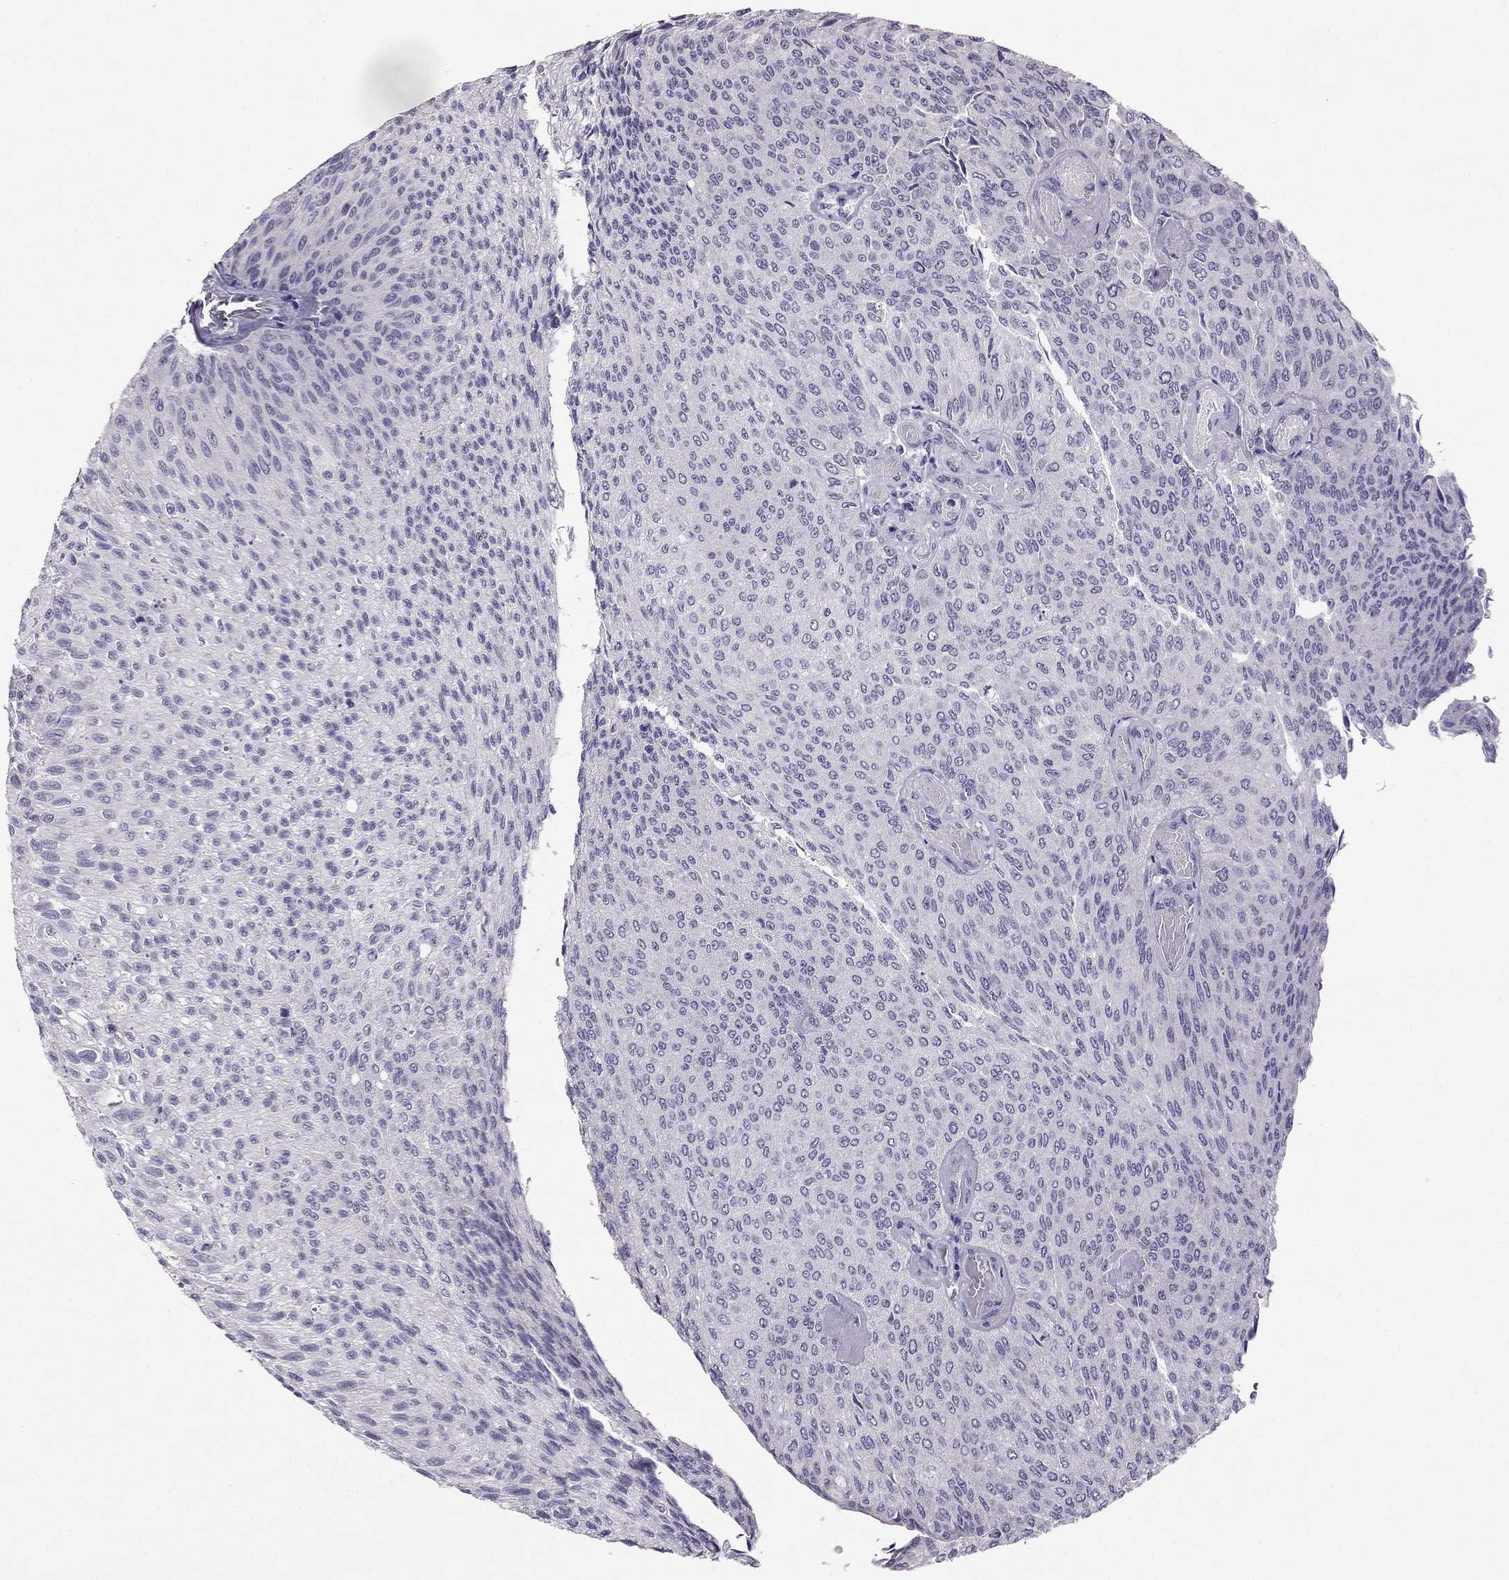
{"staining": {"intensity": "negative", "quantity": "none", "location": "none"}, "tissue": "urothelial cancer", "cell_type": "Tumor cells", "image_type": "cancer", "snomed": [{"axis": "morphology", "description": "Urothelial carcinoma, Low grade"}, {"axis": "topography", "description": "Ureter, NOS"}, {"axis": "topography", "description": "Urinary bladder"}], "caption": "Immunohistochemistry photomicrograph of neoplastic tissue: human urothelial carcinoma (low-grade) stained with DAB (3,3'-diaminobenzidine) displays no significant protein staining in tumor cells. (Brightfield microscopy of DAB immunohistochemistry (IHC) at high magnification).", "gene": "RHO", "patient": {"sex": "male", "age": 78}}